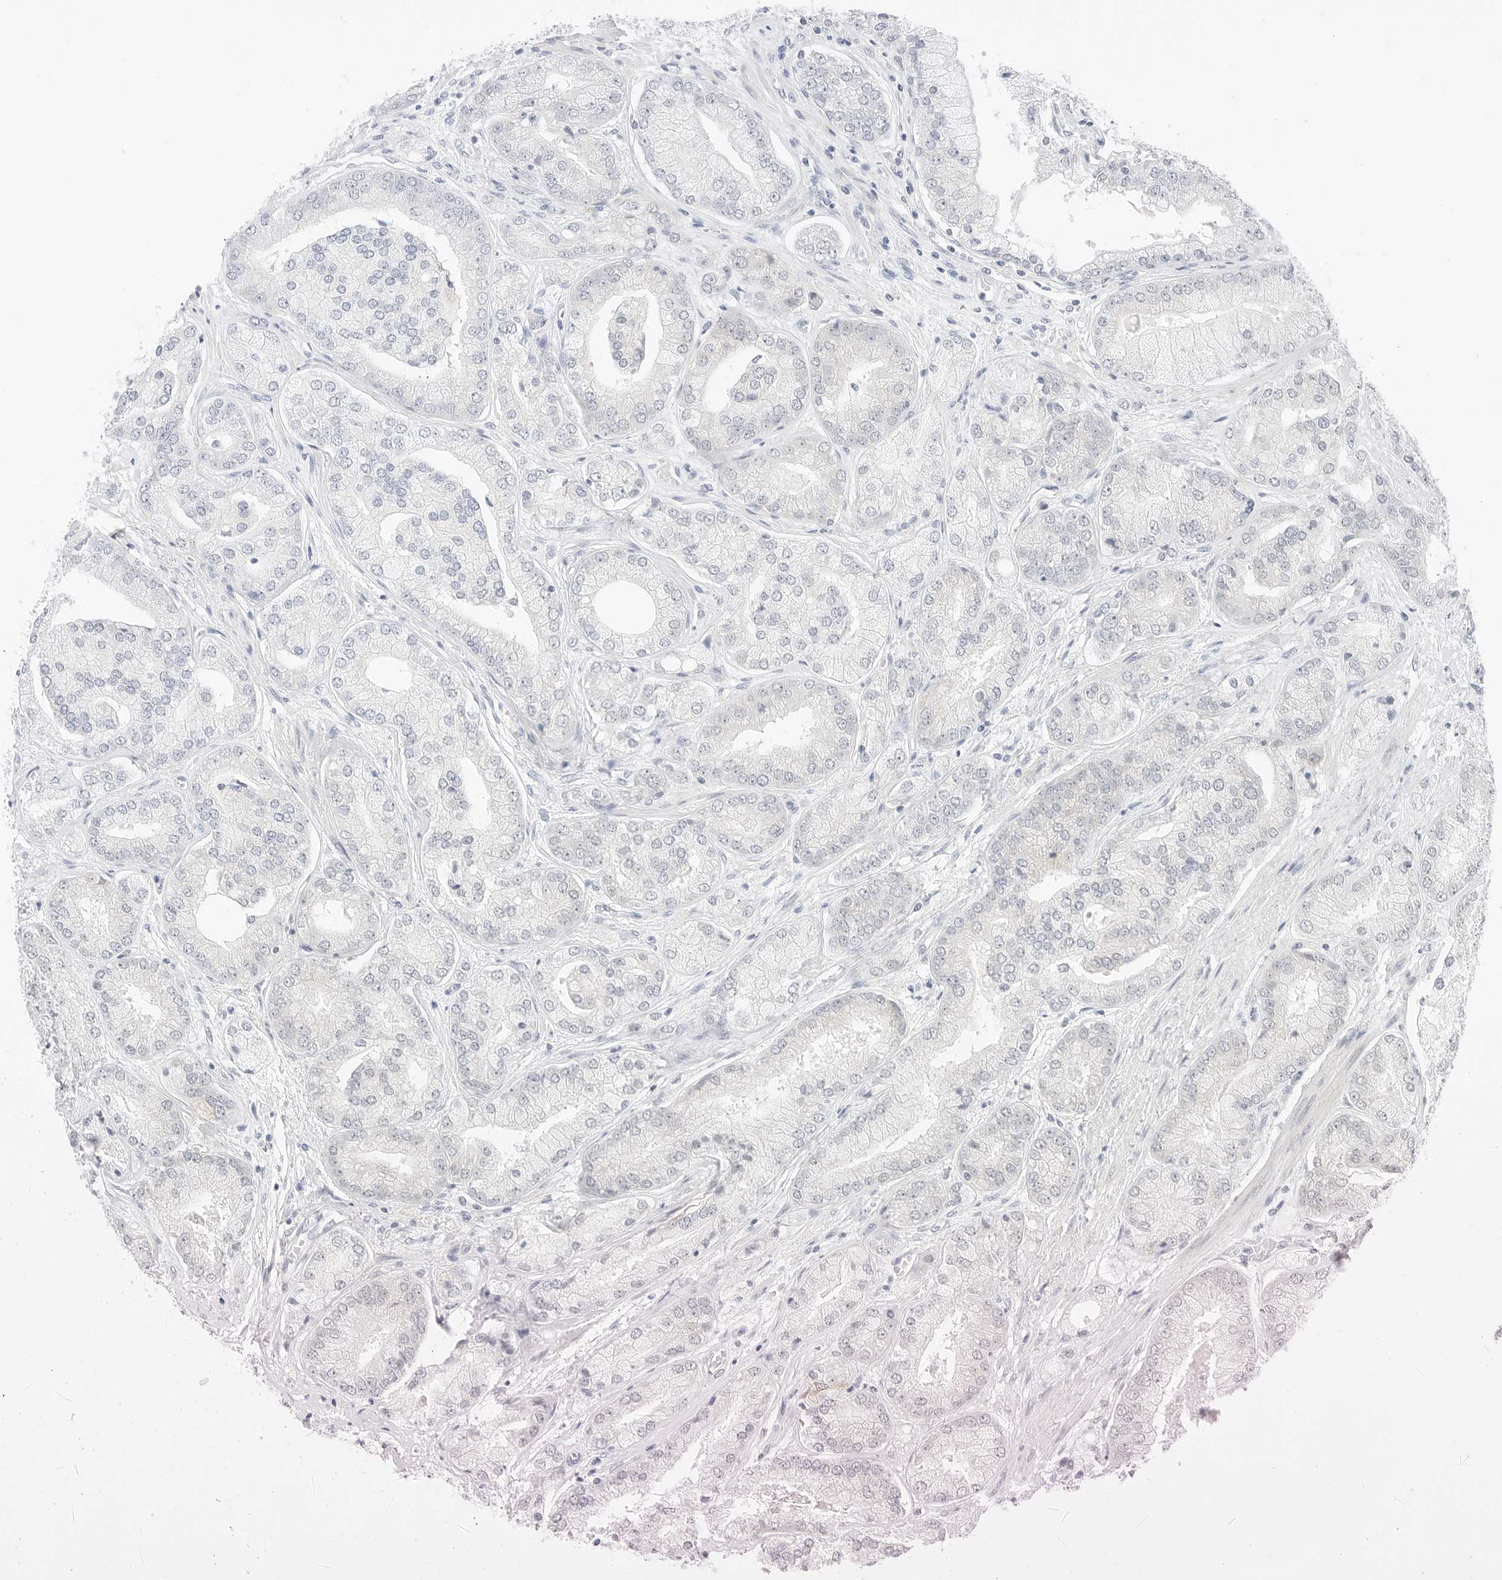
{"staining": {"intensity": "negative", "quantity": "none", "location": "none"}, "tissue": "prostate cancer", "cell_type": "Tumor cells", "image_type": "cancer", "snomed": [{"axis": "morphology", "description": "Adenocarcinoma, High grade"}, {"axis": "topography", "description": "Prostate"}], "caption": "This is an immunohistochemistry (IHC) micrograph of prostate cancer. There is no positivity in tumor cells.", "gene": "CCSAP", "patient": {"sex": "male", "age": 58}}